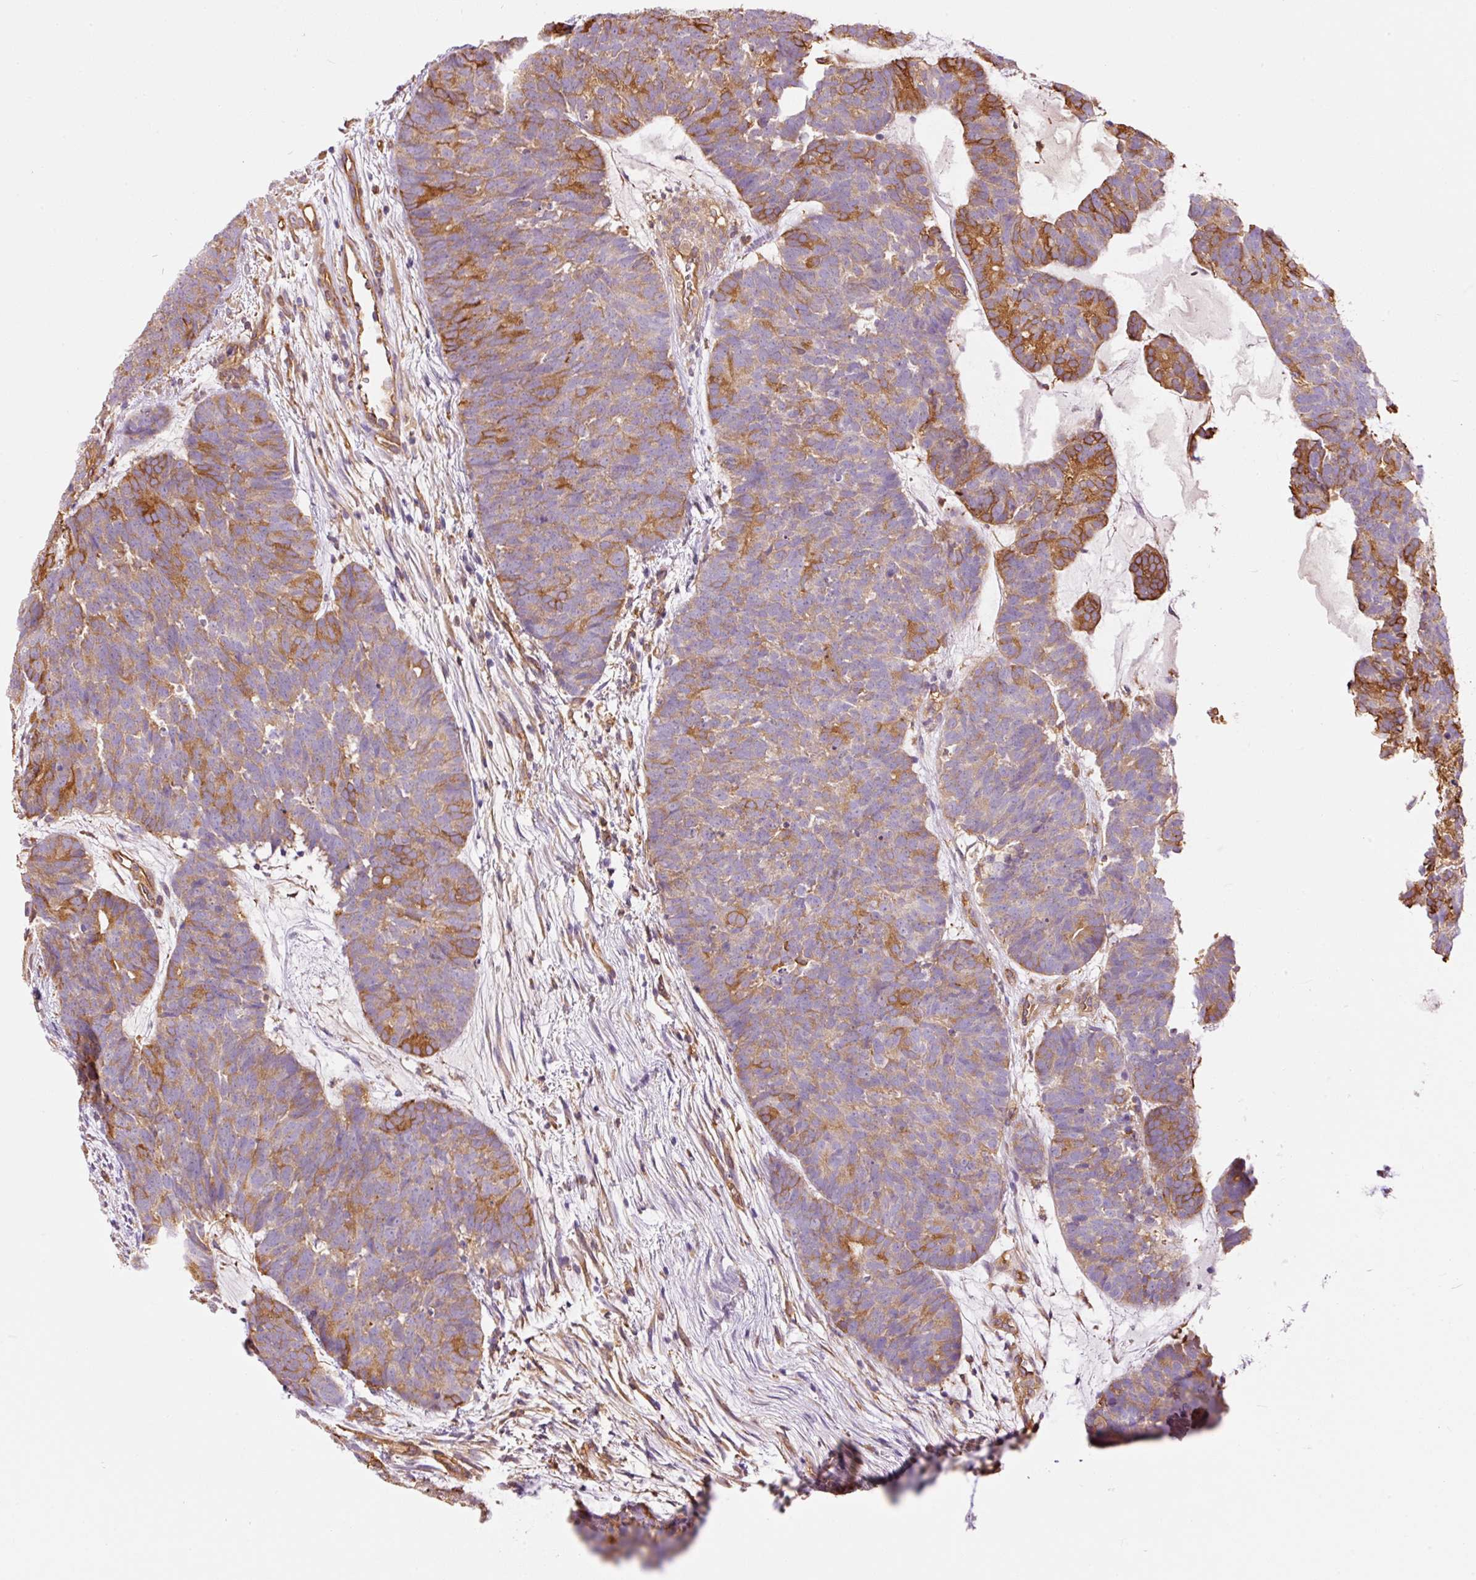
{"staining": {"intensity": "moderate", "quantity": "25%-75%", "location": "cytoplasmic/membranous"}, "tissue": "head and neck cancer", "cell_type": "Tumor cells", "image_type": "cancer", "snomed": [{"axis": "morphology", "description": "Adenocarcinoma, NOS"}, {"axis": "topography", "description": "Head-Neck"}], "caption": "There is medium levels of moderate cytoplasmic/membranous positivity in tumor cells of head and neck cancer, as demonstrated by immunohistochemical staining (brown color).", "gene": "IL10RB", "patient": {"sex": "female", "age": 81}}